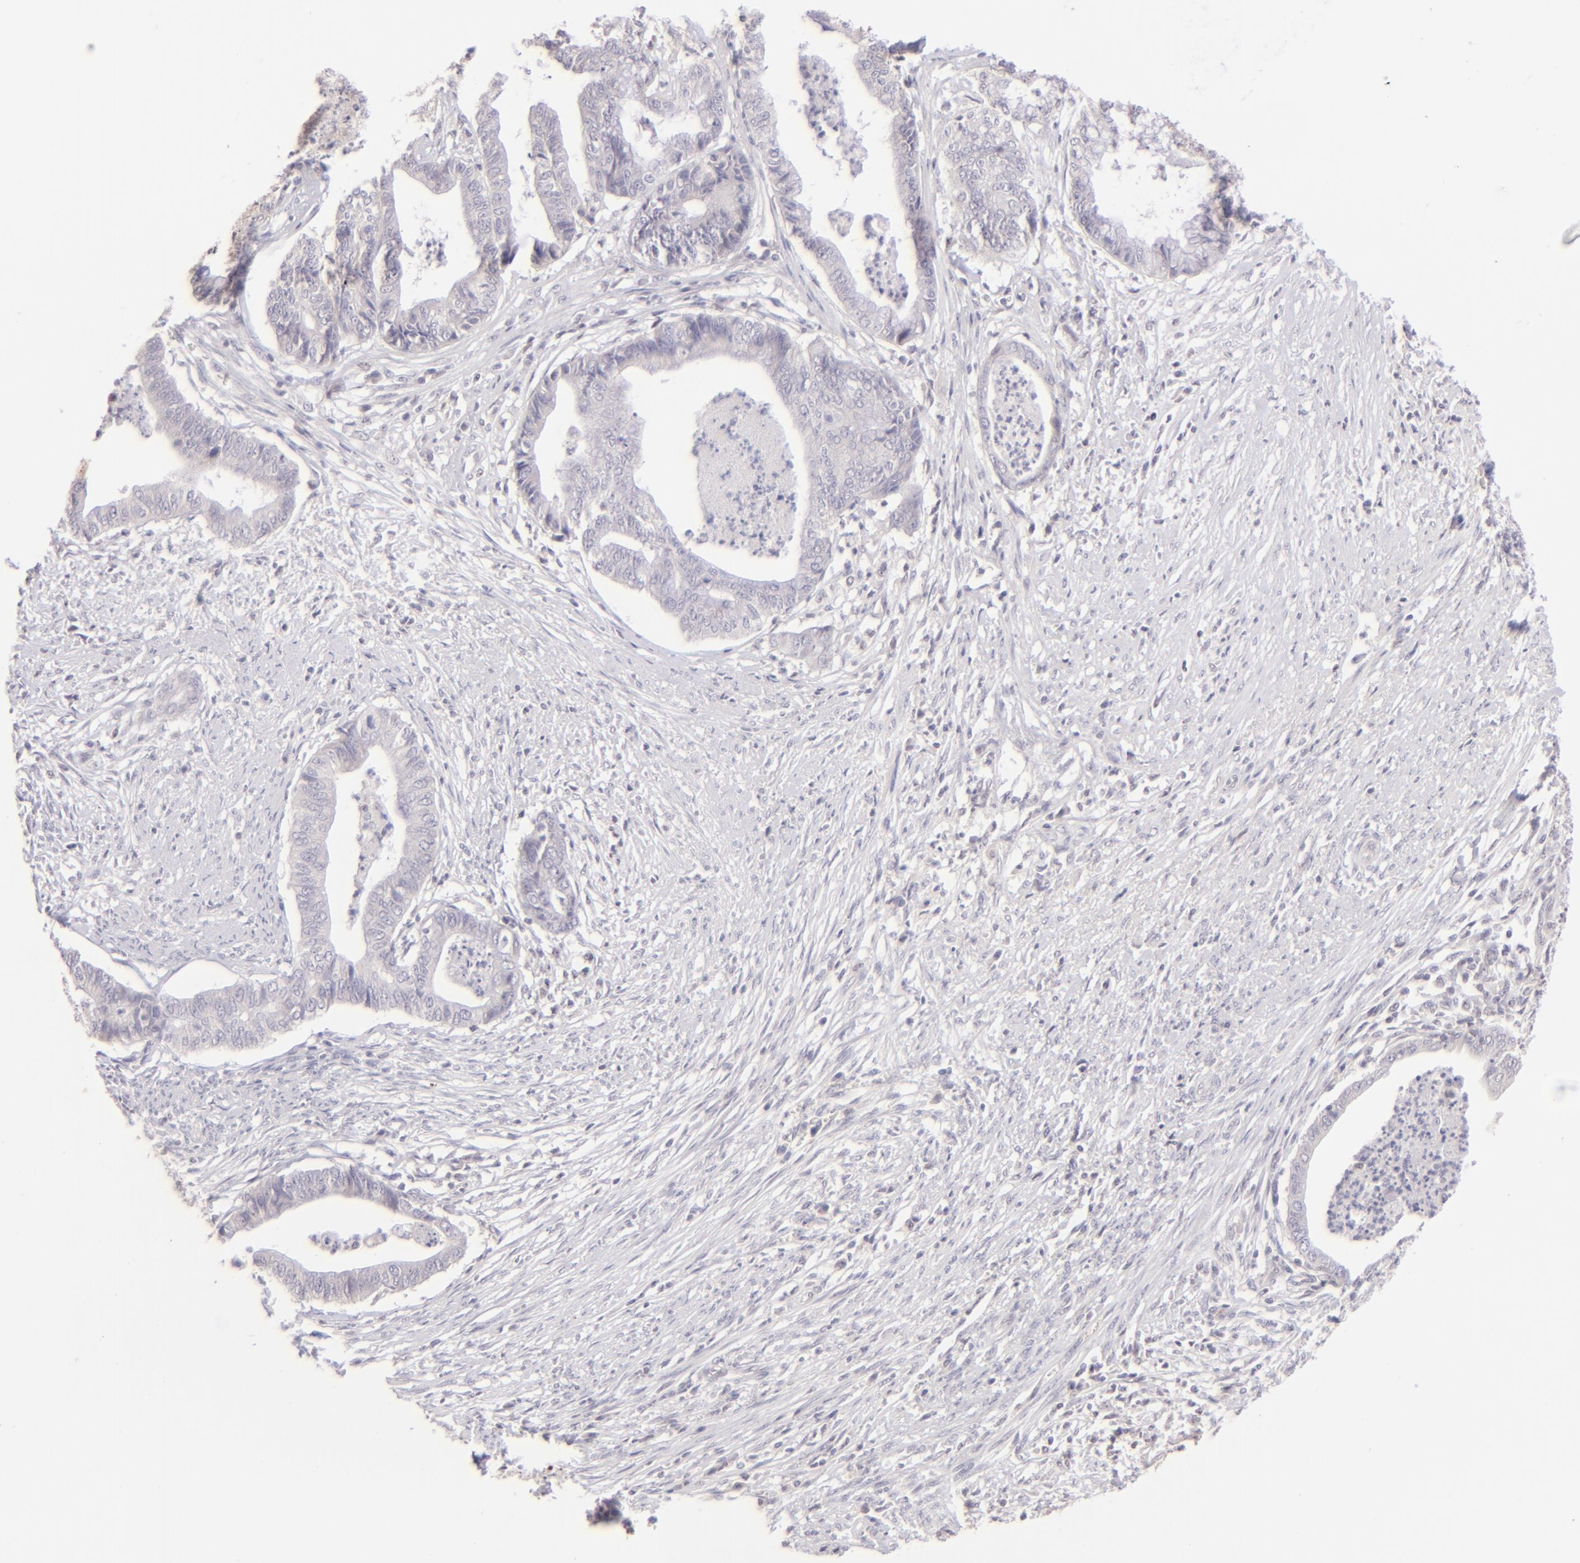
{"staining": {"intensity": "negative", "quantity": "none", "location": "none"}, "tissue": "endometrial cancer", "cell_type": "Tumor cells", "image_type": "cancer", "snomed": [{"axis": "morphology", "description": "Necrosis, NOS"}, {"axis": "morphology", "description": "Adenocarcinoma, NOS"}, {"axis": "topography", "description": "Endometrium"}], "caption": "IHC histopathology image of endometrial cancer (adenocarcinoma) stained for a protein (brown), which displays no positivity in tumor cells.", "gene": "MAGEA1", "patient": {"sex": "female", "age": 79}}